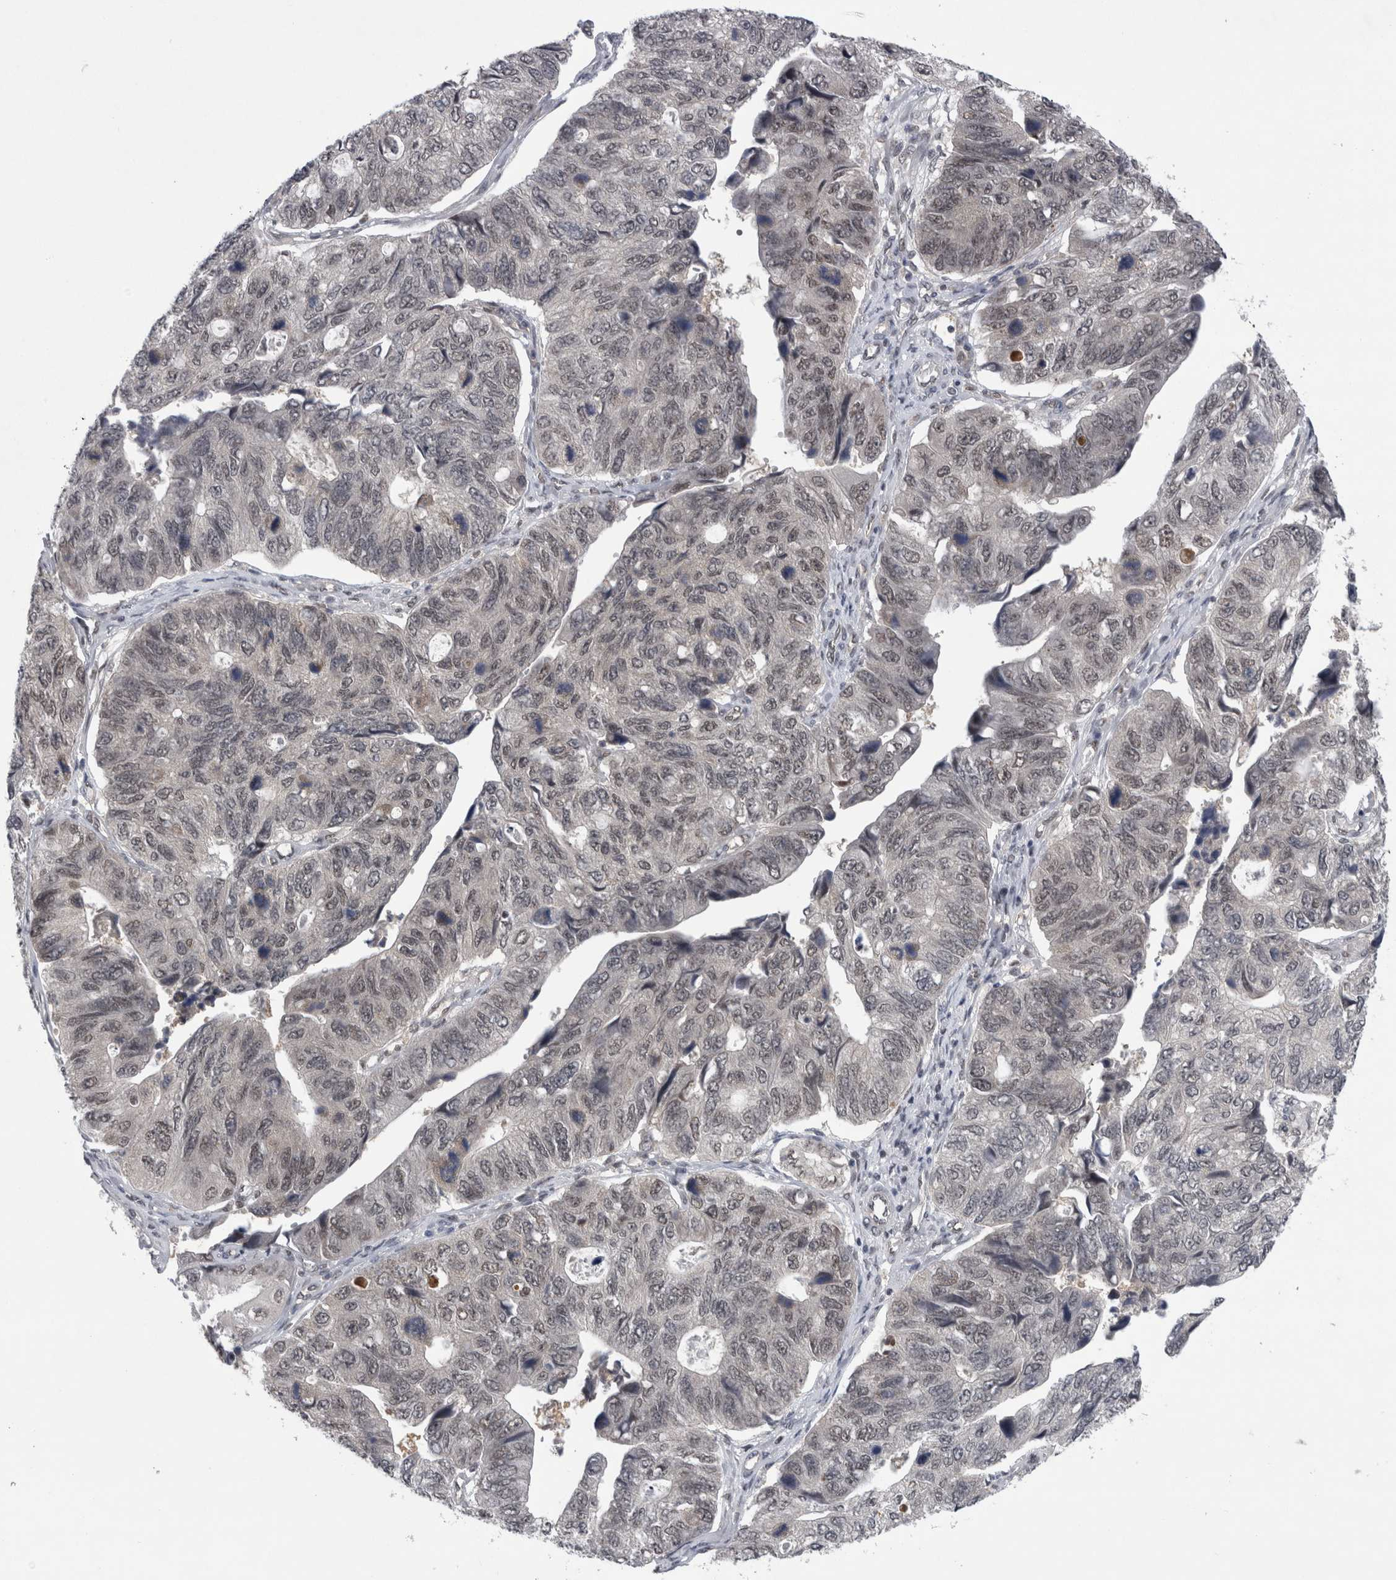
{"staining": {"intensity": "moderate", "quantity": "25%-75%", "location": "nuclear"}, "tissue": "stomach cancer", "cell_type": "Tumor cells", "image_type": "cancer", "snomed": [{"axis": "morphology", "description": "Adenocarcinoma, NOS"}, {"axis": "topography", "description": "Stomach"}], "caption": "Approximately 25%-75% of tumor cells in stomach cancer reveal moderate nuclear protein expression as visualized by brown immunohistochemical staining.", "gene": "PSMB2", "patient": {"sex": "male", "age": 59}}